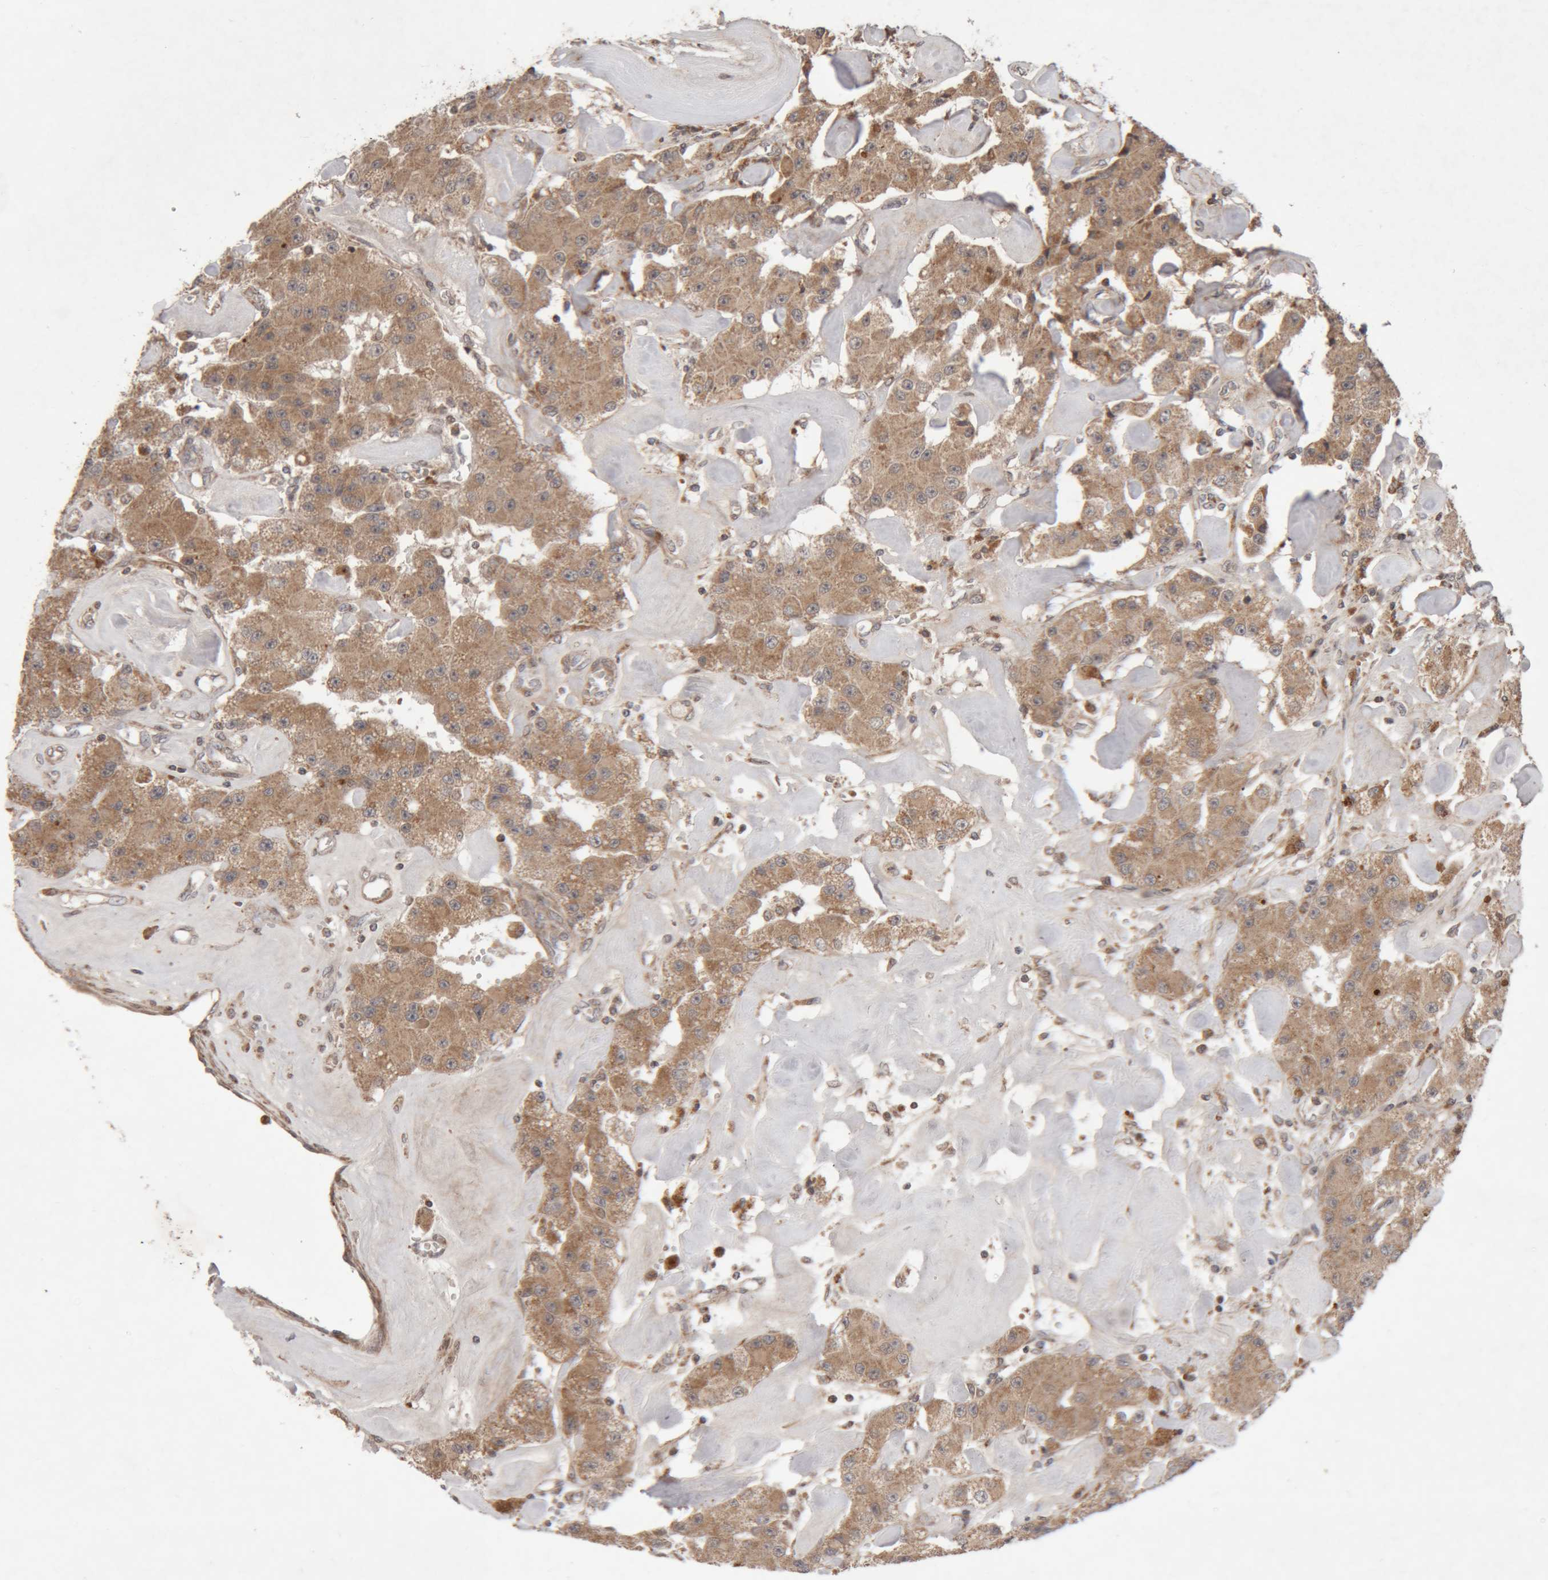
{"staining": {"intensity": "moderate", "quantity": ">75%", "location": "cytoplasmic/membranous"}, "tissue": "carcinoid", "cell_type": "Tumor cells", "image_type": "cancer", "snomed": [{"axis": "morphology", "description": "Carcinoid, malignant, NOS"}, {"axis": "topography", "description": "Pancreas"}], "caption": "Immunohistochemical staining of human malignant carcinoid displays medium levels of moderate cytoplasmic/membranous protein expression in about >75% of tumor cells. Using DAB (3,3'-diaminobenzidine) (brown) and hematoxylin (blue) stains, captured at high magnification using brightfield microscopy.", "gene": "KIF21B", "patient": {"sex": "male", "age": 41}}